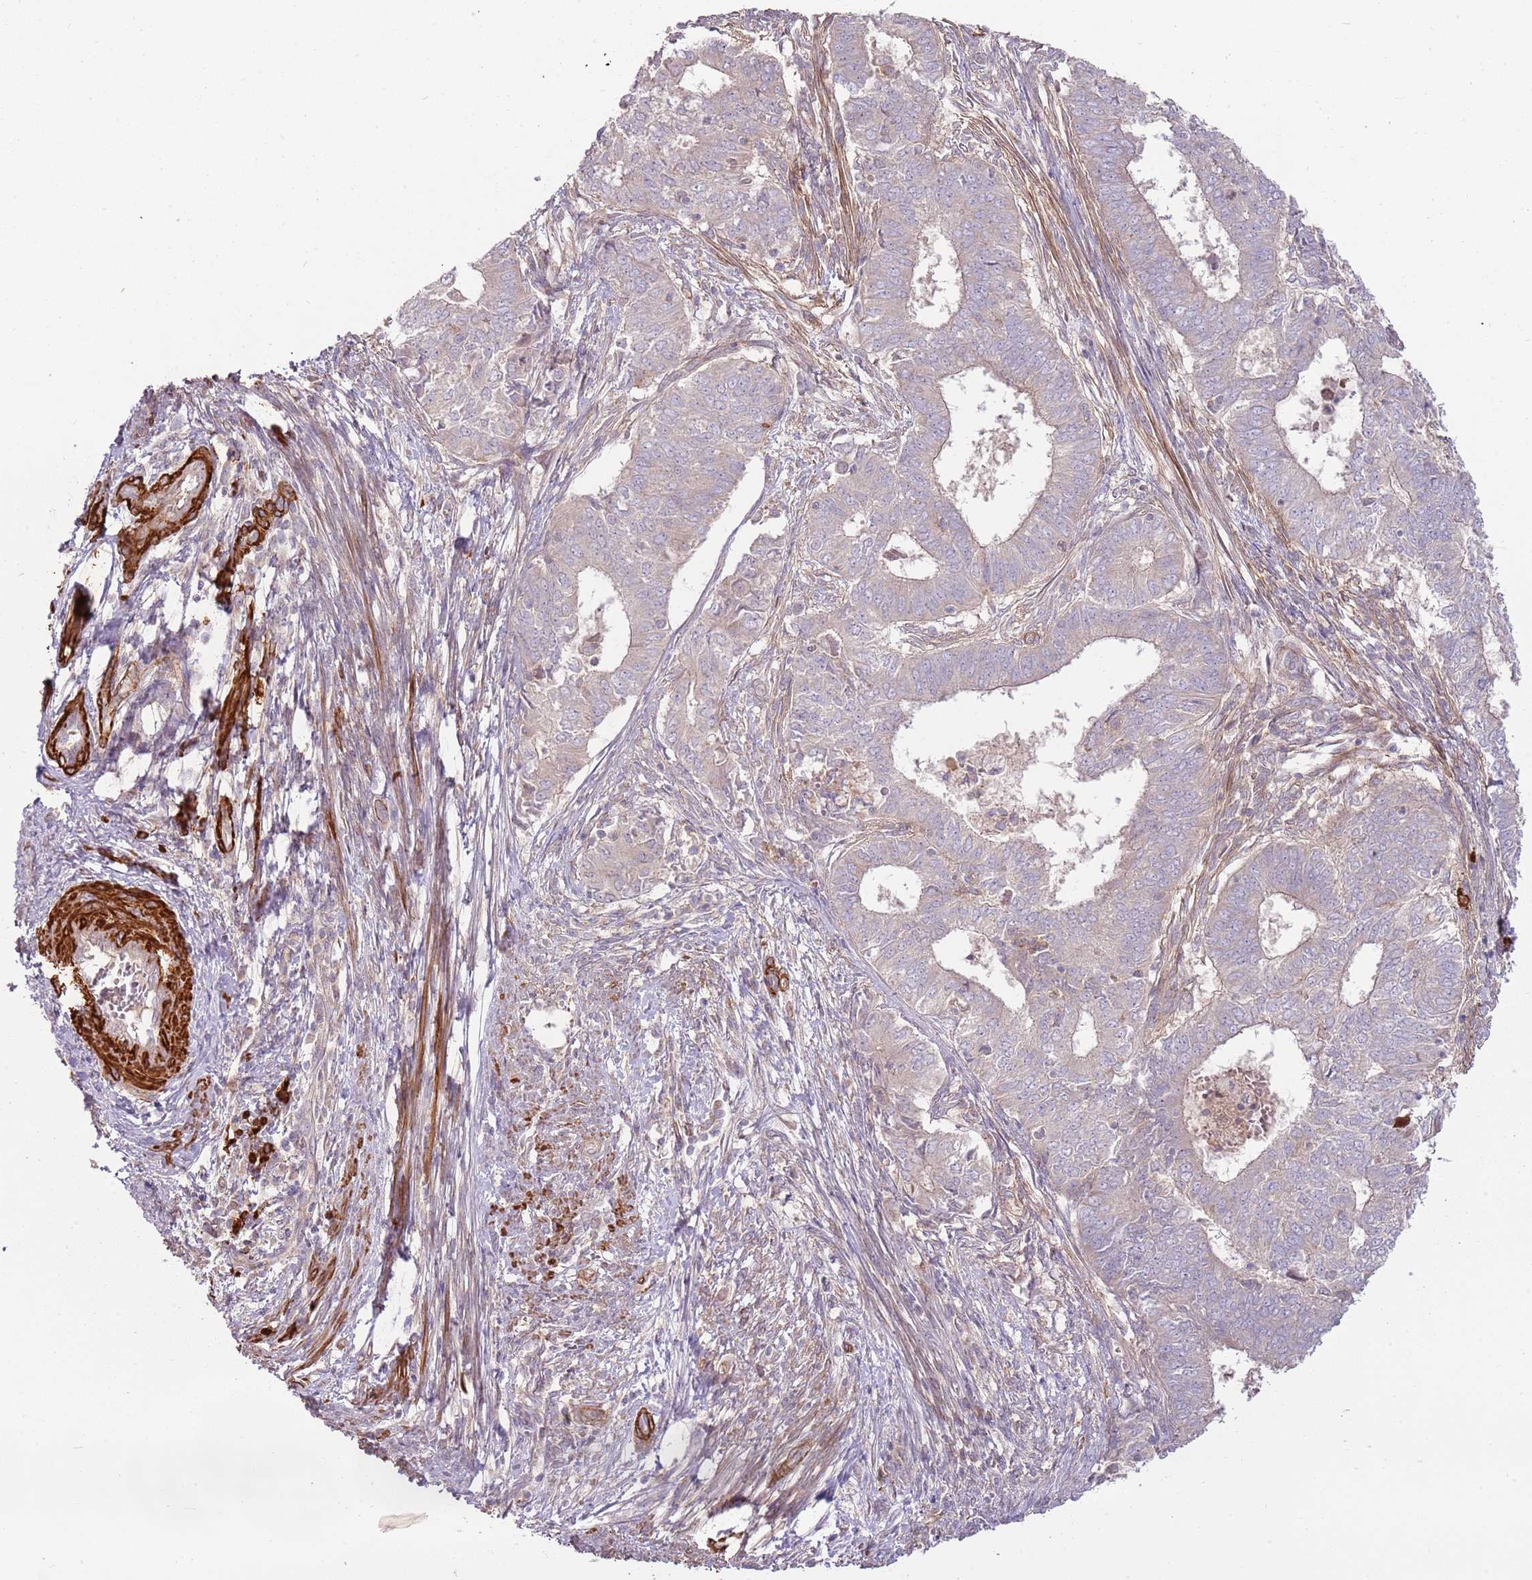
{"staining": {"intensity": "negative", "quantity": "none", "location": "none"}, "tissue": "endometrial cancer", "cell_type": "Tumor cells", "image_type": "cancer", "snomed": [{"axis": "morphology", "description": "Adenocarcinoma, NOS"}, {"axis": "topography", "description": "Endometrium"}], "caption": "Immunohistochemical staining of adenocarcinoma (endometrial) reveals no significant positivity in tumor cells. Nuclei are stained in blue.", "gene": "RNF128", "patient": {"sex": "female", "age": 62}}